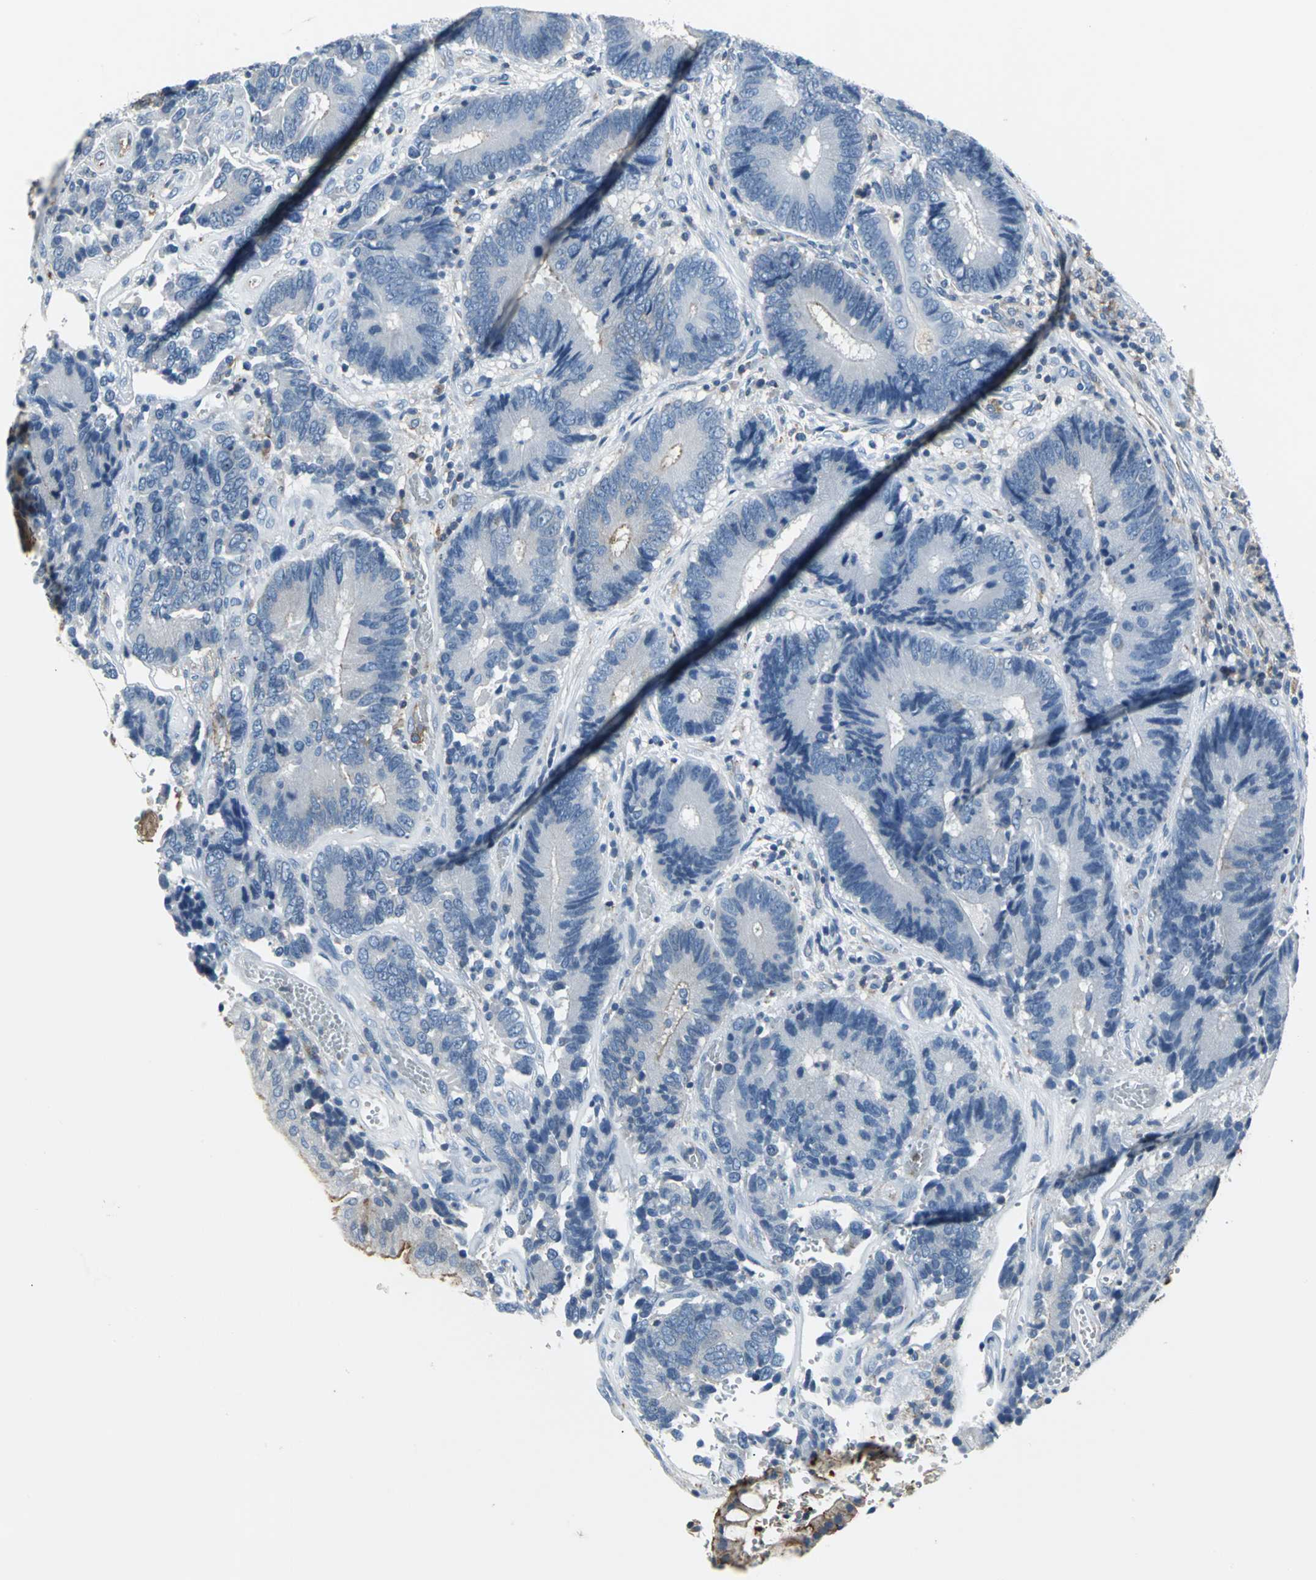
{"staining": {"intensity": "weak", "quantity": "<25%", "location": "cytoplasmic/membranous"}, "tissue": "colorectal cancer", "cell_type": "Tumor cells", "image_type": "cancer", "snomed": [{"axis": "morphology", "description": "Adenocarcinoma, NOS"}, {"axis": "topography", "description": "Colon"}], "caption": "The micrograph reveals no staining of tumor cells in adenocarcinoma (colorectal).", "gene": "IQGAP2", "patient": {"sex": "female", "age": 78}}